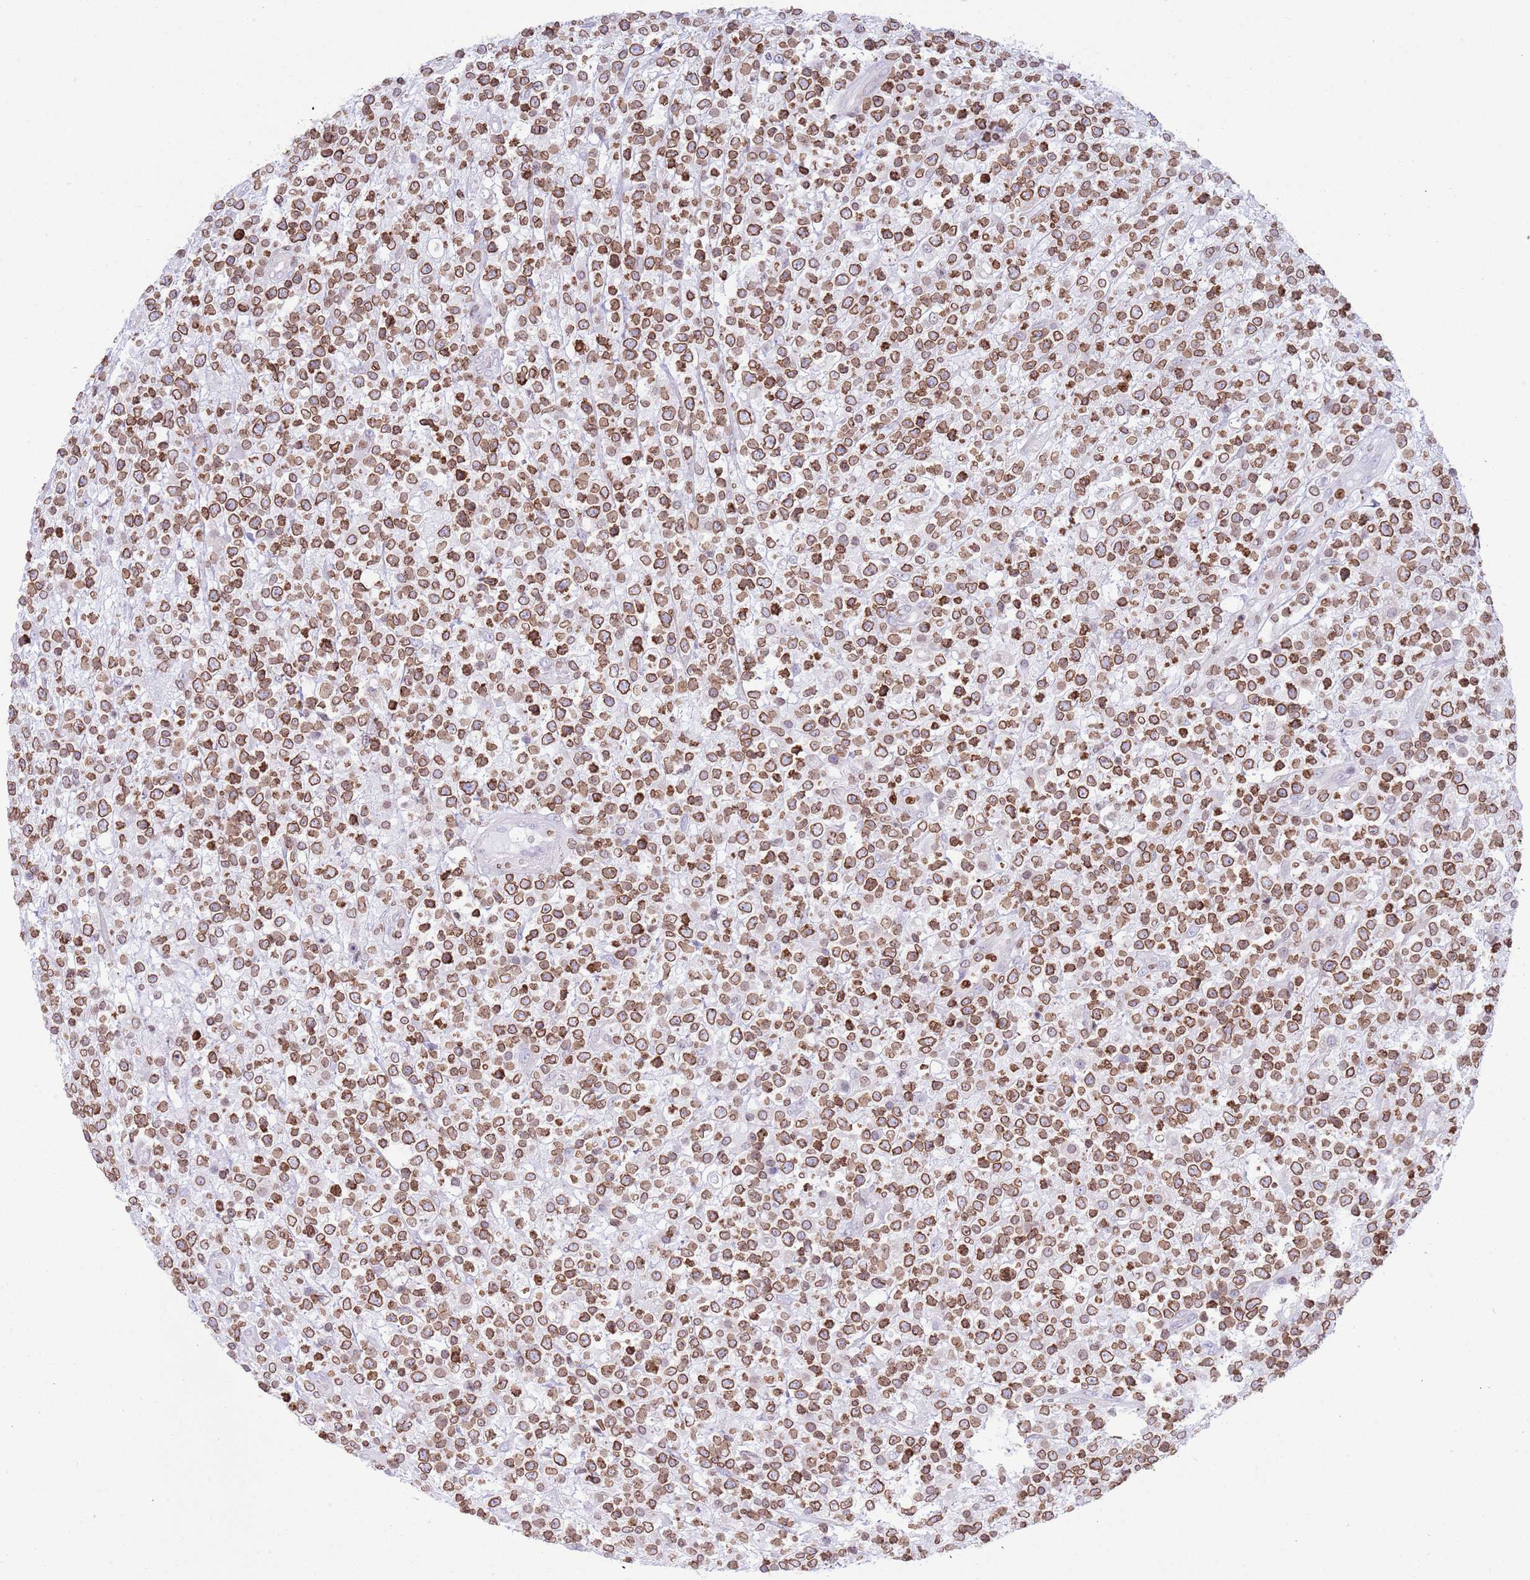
{"staining": {"intensity": "moderate", "quantity": ">75%", "location": "cytoplasmic/membranous,nuclear"}, "tissue": "lymphoma", "cell_type": "Tumor cells", "image_type": "cancer", "snomed": [{"axis": "morphology", "description": "Malignant lymphoma, non-Hodgkin's type, High grade"}, {"axis": "topography", "description": "Colon"}], "caption": "Lymphoma was stained to show a protein in brown. There is medium levels of moderate cytoplasmic/membranous and nuclear positivity in approximately >75% of tumor cells.", "gene": "LBR", "patient": {"sex": "female", "age": 53}}